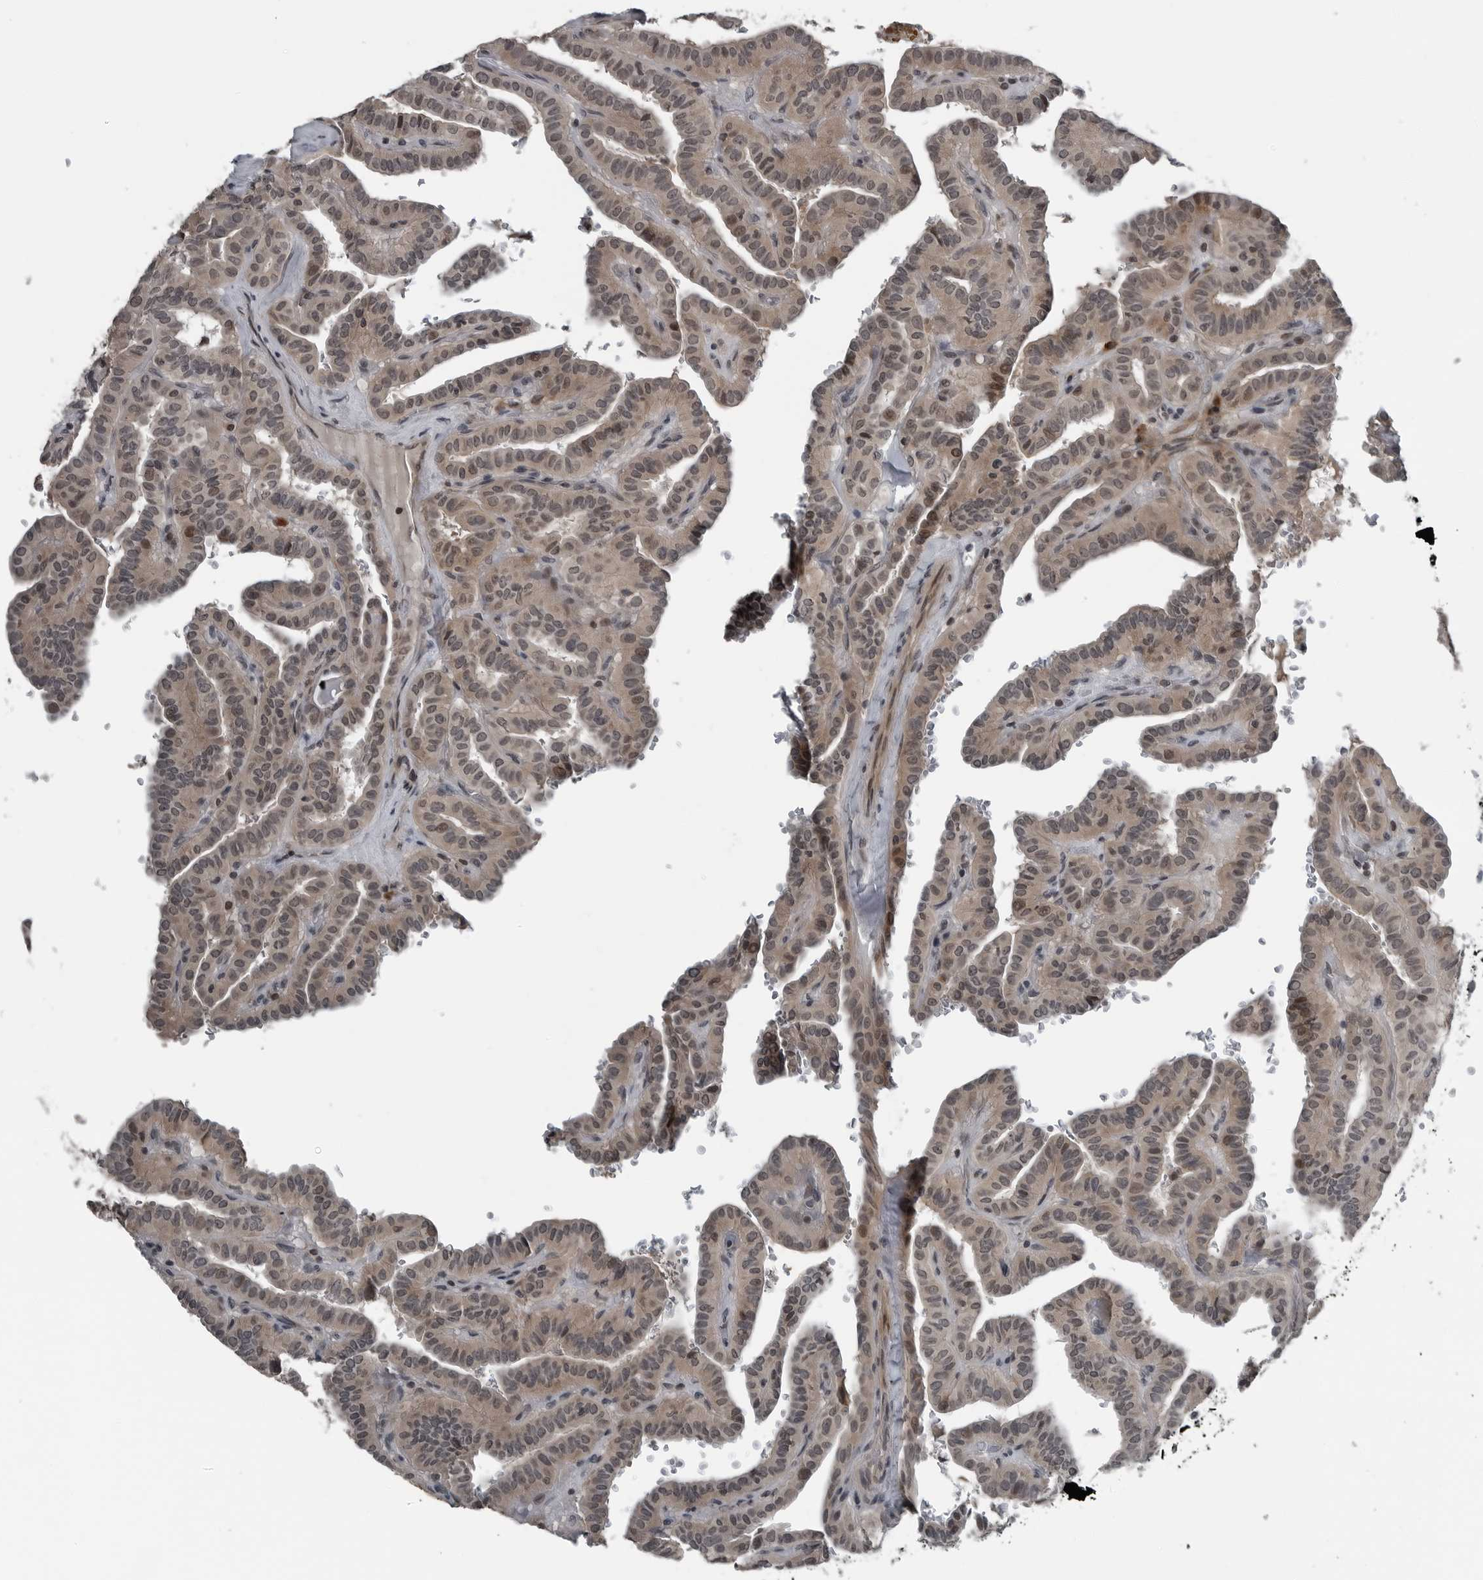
{"staining": {"intensity": "moderate", "quantity": ">75%", "location": "cytoplasmic/membranous,nuclear"}, "tissue": "thyroid cancer", "cell_type": "Tumor cells", "image_type": "cancer", "snomed": [{"axis": "morphology", "description": "Papillary adenocarcinoma, NOS"}, {"axis": "topography", "description": "Thyroid gland"}], "caption": "High-power microscopy captured an immunohistochemistry image of thyroid papillary adenocarcinoma, revealing moderate cytoplasmic/membranous and nuclear staining in approximately >75% of tumor cells.", "gene": "GAK", "patient": {"sex": "male", "age": 77}}